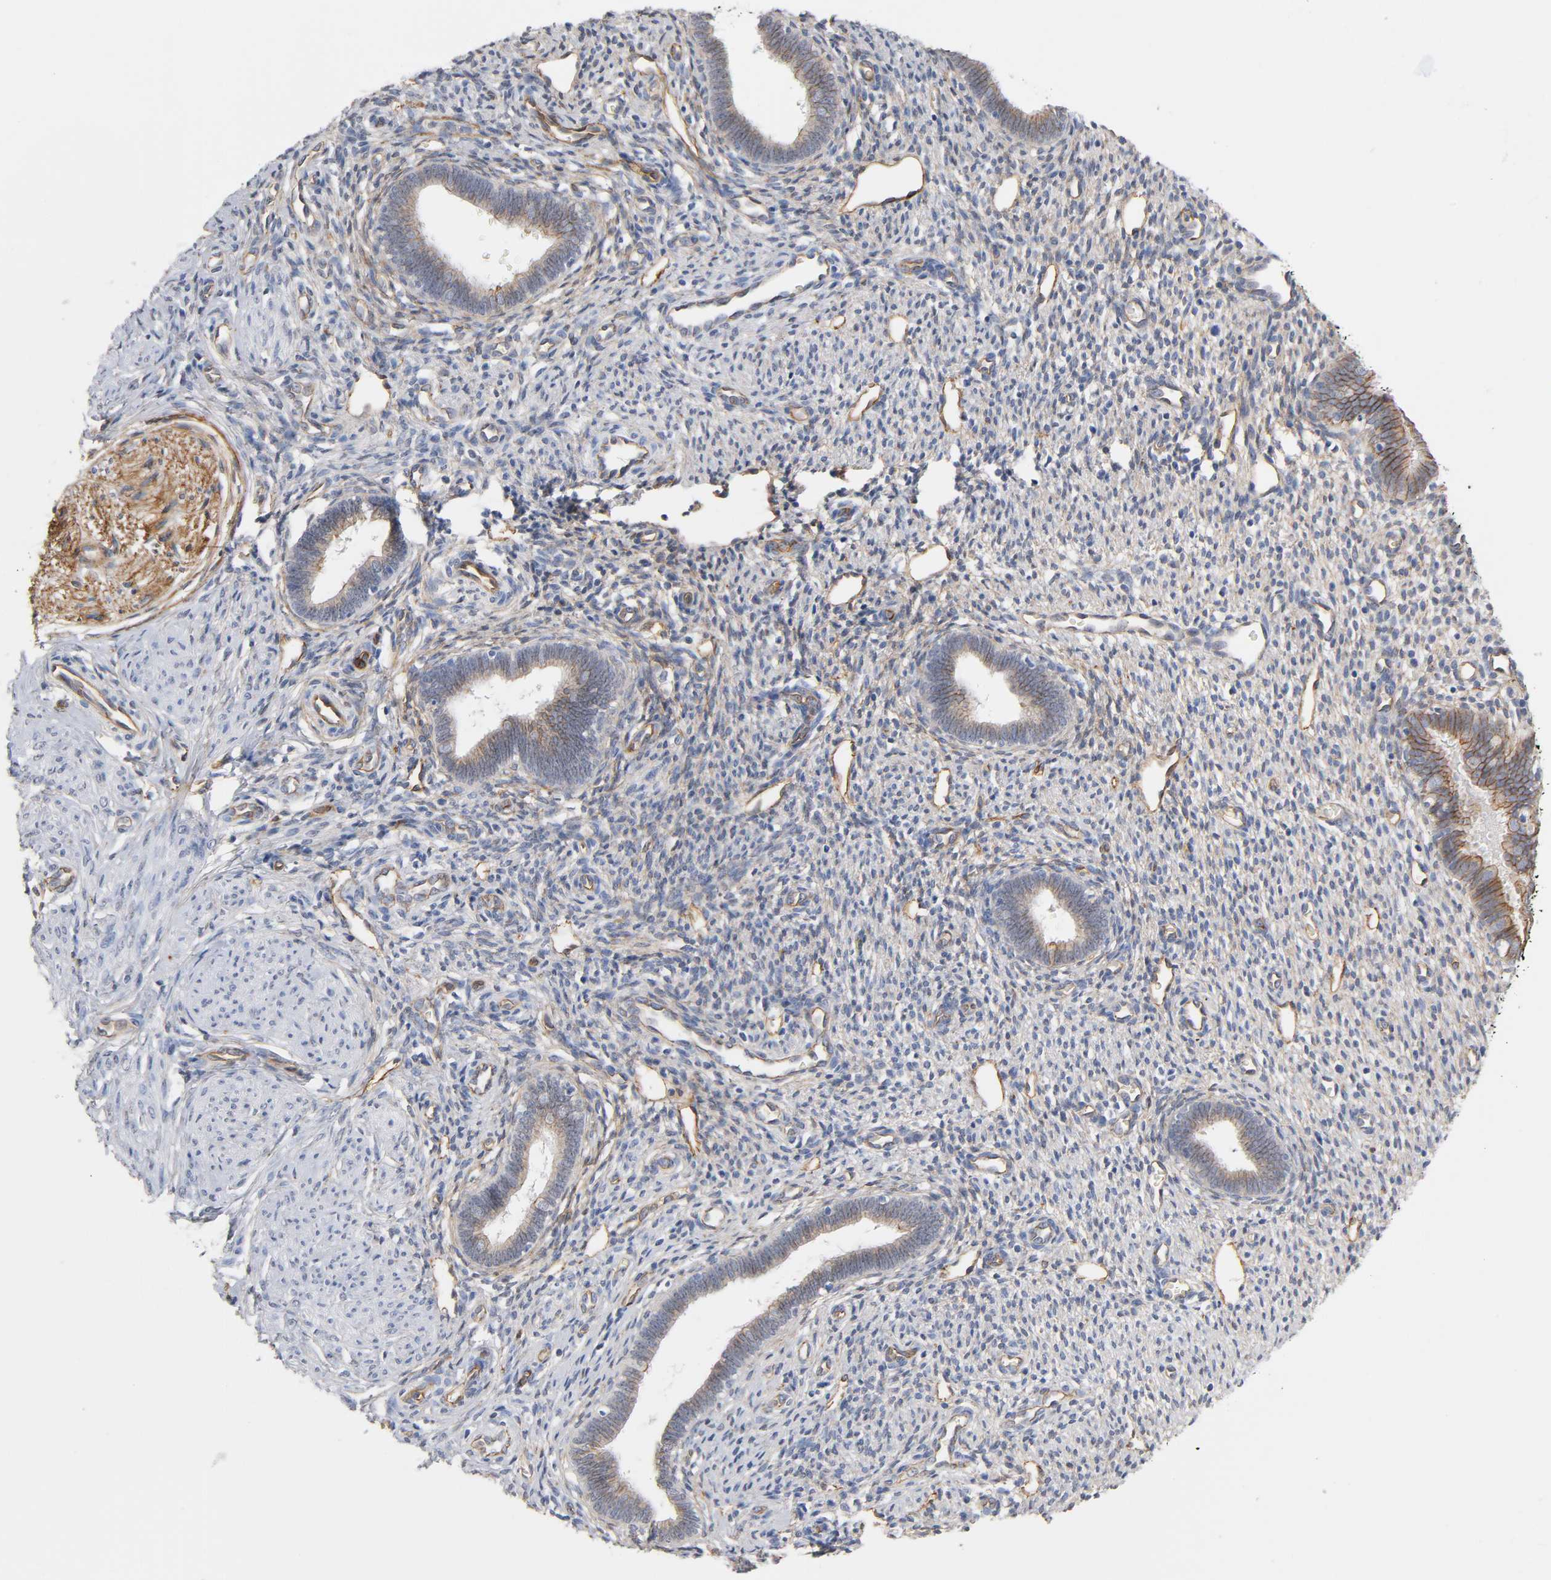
{"staining": {"intensity": "weak", "quantity": "25%-75%", "location": "cytoplasmic/membranous"}, "tissue": "endometrium", "cell_type": "Cells in endometrial stroma", "image_type": "normal", "snomed": [{"axis": "morphology", "description": "Normal tissue, NOS"}, {"axis": "topography", "description": "Endometrium"}], "caption": "Protein staining of unremarkable endometrium demonstrates weak cytoplasmic/membranous staining in about 25%-75% of cells in endometrial stroma.", "gene": "SPTAN1", "patient": {"sex": "female", "age": 27}}